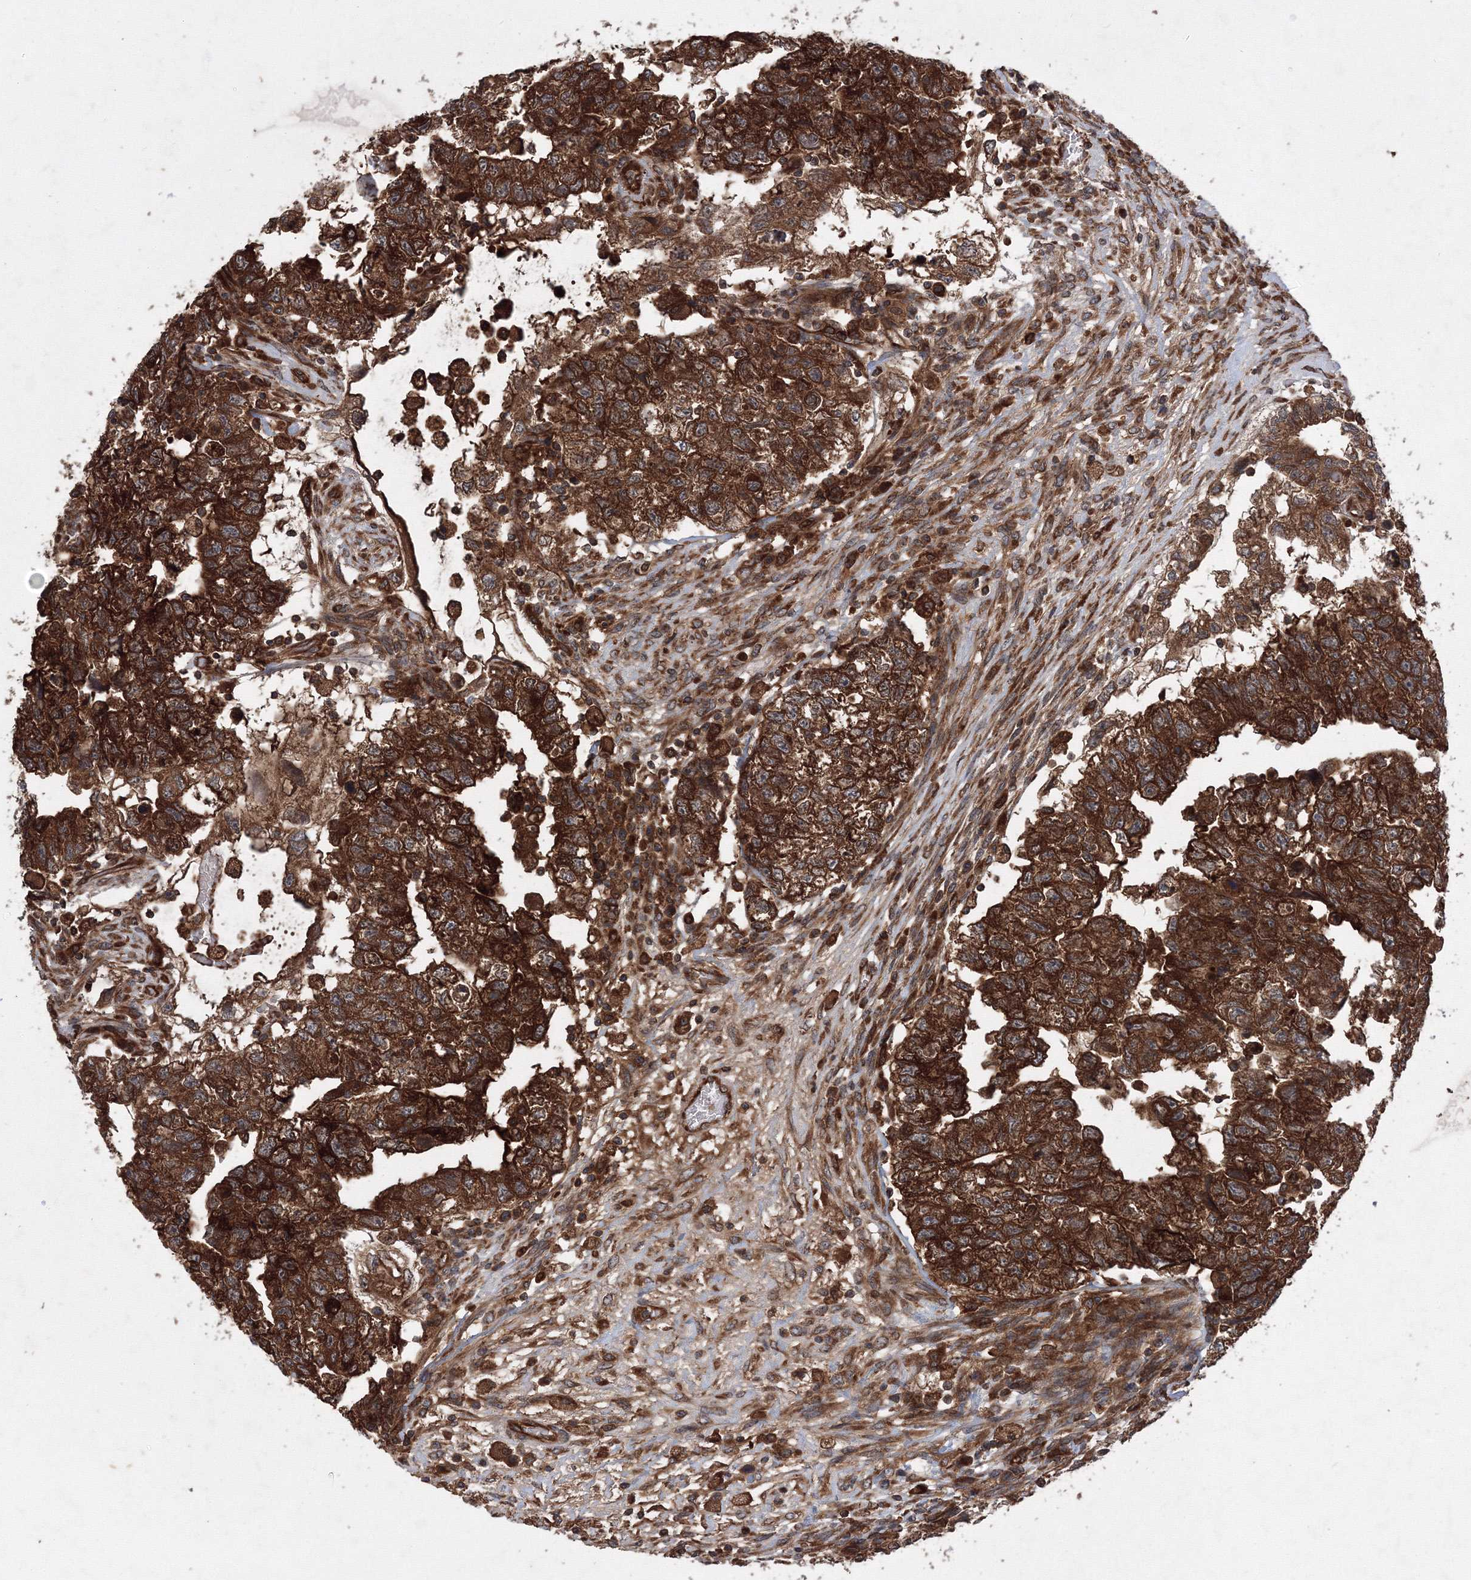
{"staining": {"intensity": "strong", "quantity": ">75%", "location": "cytoplasmic/membranous"}, "tissue": "testis cancer", "cell_type": "Tumor cells", "image_type": "cancer", "snomed": [{"axis": "morphology", "description": "Carcinoma, Embryonal, NOS"}, {"axis": "topography", "description": "Testis"}], "caption": "DAB (3,3'-diaminobenzidine) immunohistochemical staining of human testis cancer (embryonal carcinoma) demonstrates strong cytoplasmic/membranous protein positivity in about >75% of tumor cells.", "gene": "ATG3", "patient": {"sex": "male", "age": 36}}